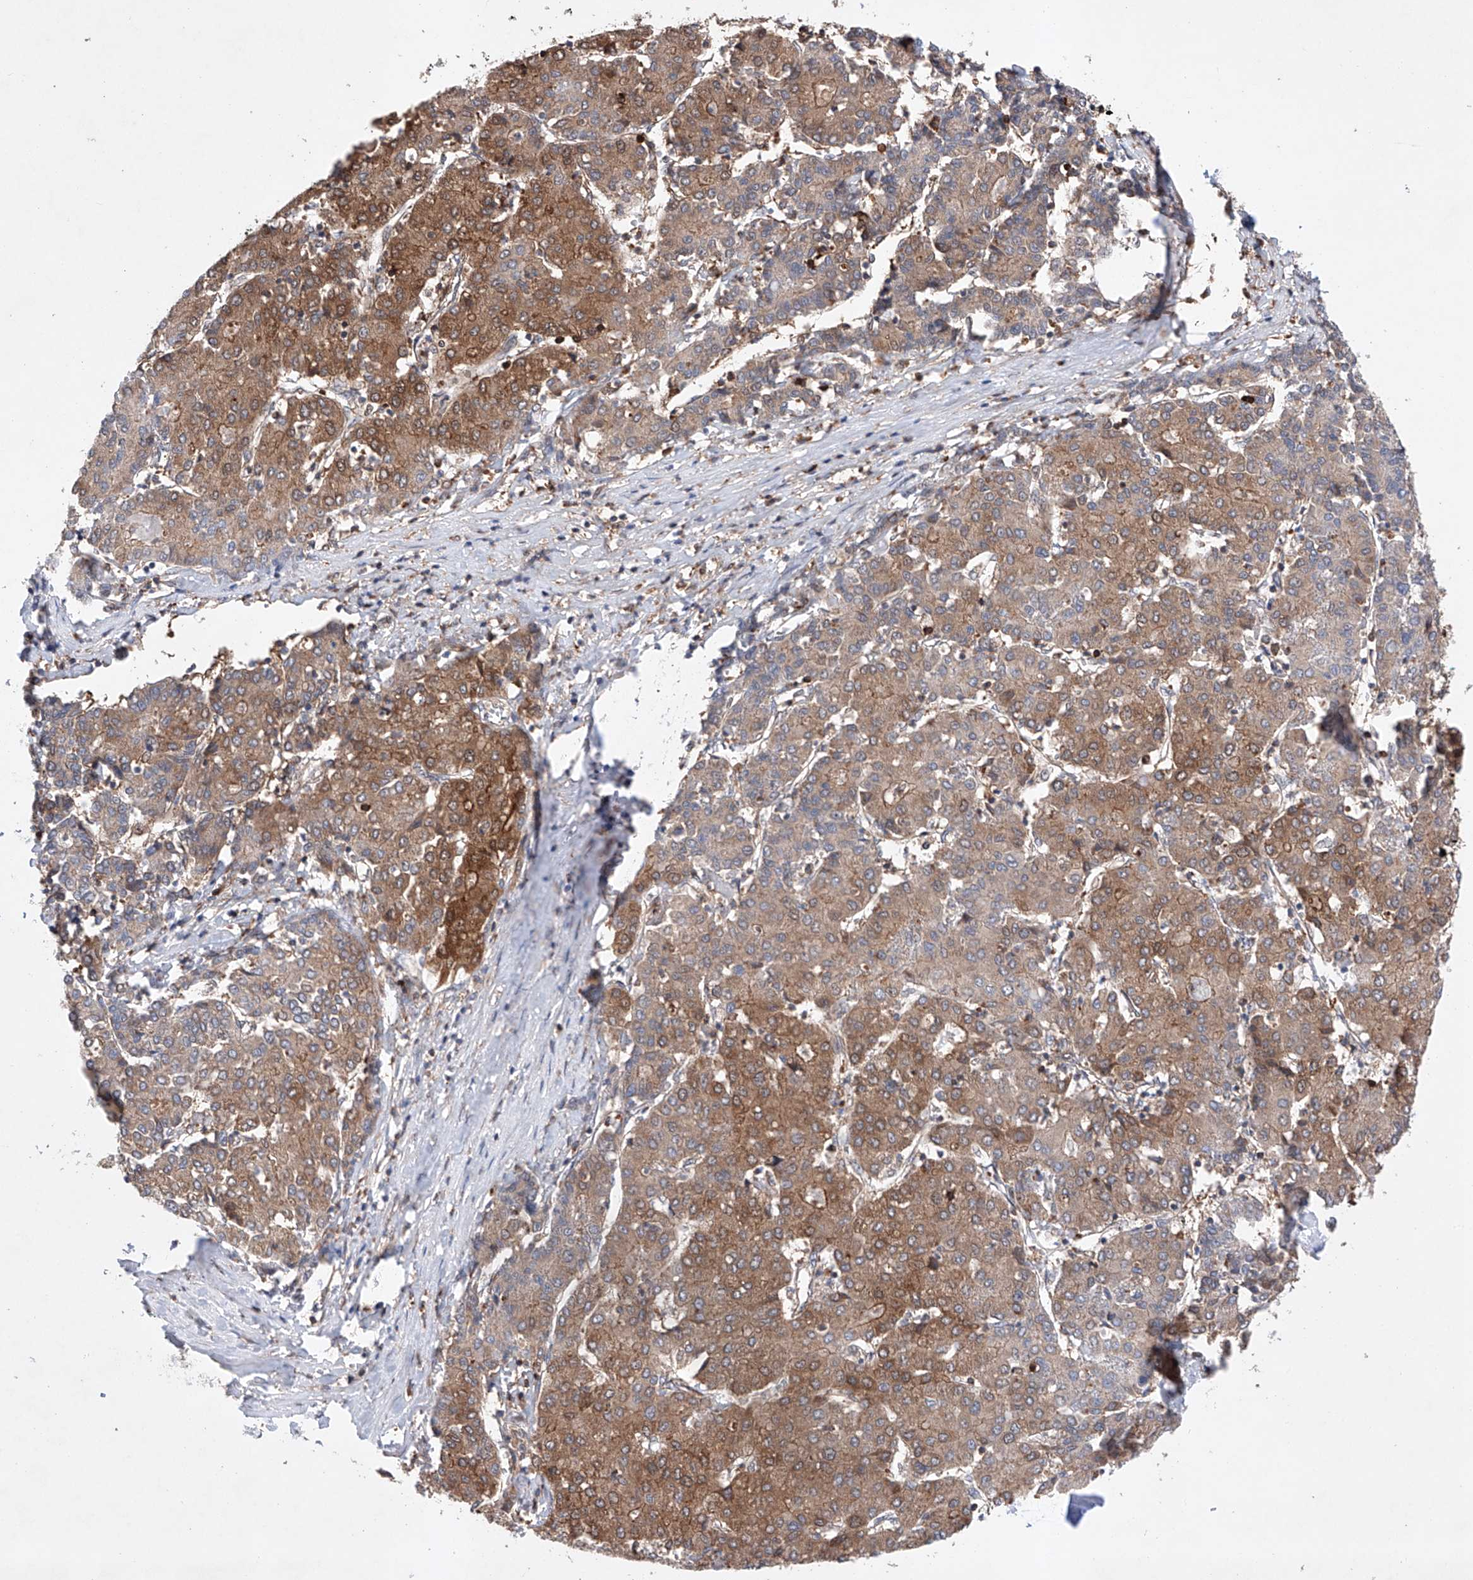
{"staining": {"intensity": "moderate", "quantity": ">75%", "location": "cytoplasmic/membranous"}, "tissue": "liver cancer", "cell_type": "Tumor cells", "image_type": "cancer", "snomed": [{"axis": "morphology", "description": "Carcinoma, Hepatocellular, NOS"}, {"axis": "topography", "description": "Liver"}], "caption": "The photomicrograph demonstrates staining of liver cancer, revealing moderate cytoplasmic/membranous protein positivity (brown color) within tumor cells.", "gene": "TIMM23", "patient": {"sex": "male", "age": 65}}